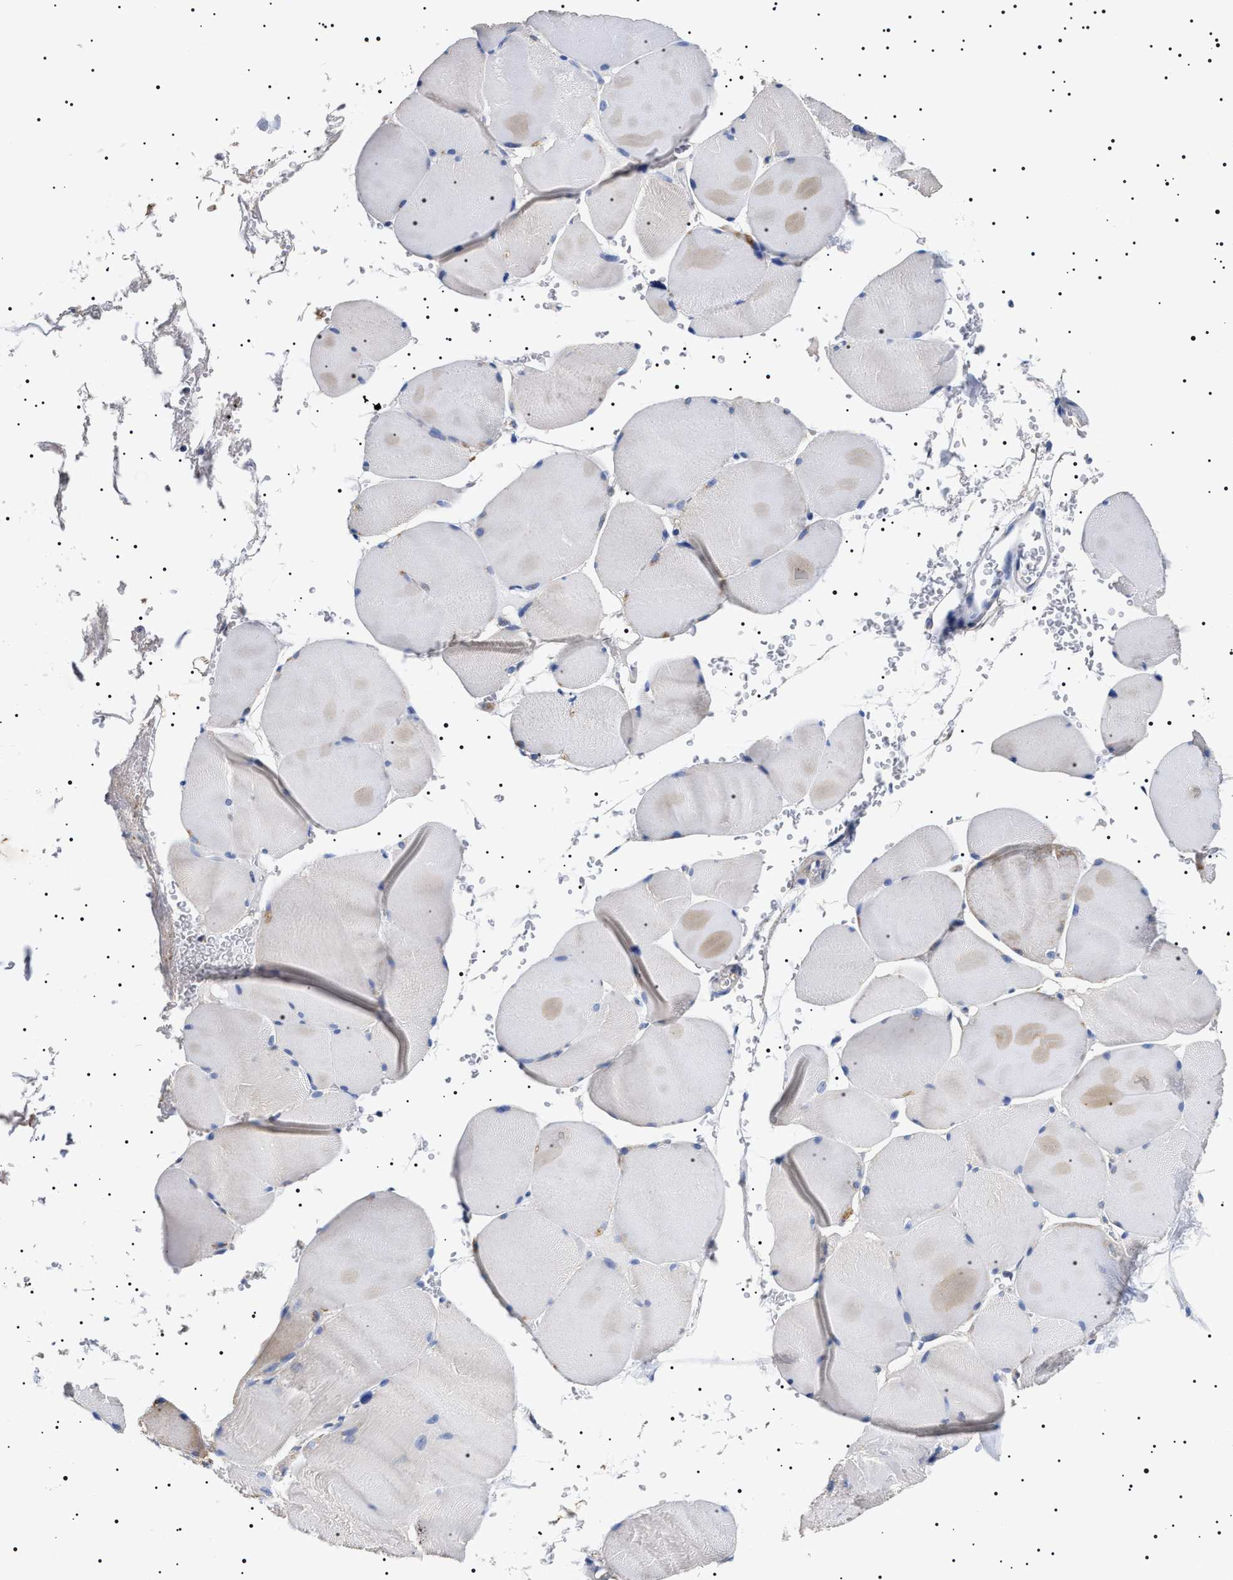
{"staining": {"intensity": "negative", "quantity": "none", "location": "none"}, "tissue": "skeletal muscle", "cell_type": "Myocytes", "image_type": "normal", "snomed": [{"axis": "morphology", "description": "Normal tissue, NOS"}, {"axis": "topography", "description": "Skin"}, {"axis": "topography", "description": "Skeletal muscle"}], "caption": "Myocytes show no significant expression in benign skeletal muscle. The staining is performed using DAB brown chromogen with nuclei counter-stained in using hematoxylin.", "gene": "CHRDL2", "patient": {"sex": "male", "age": 83}}